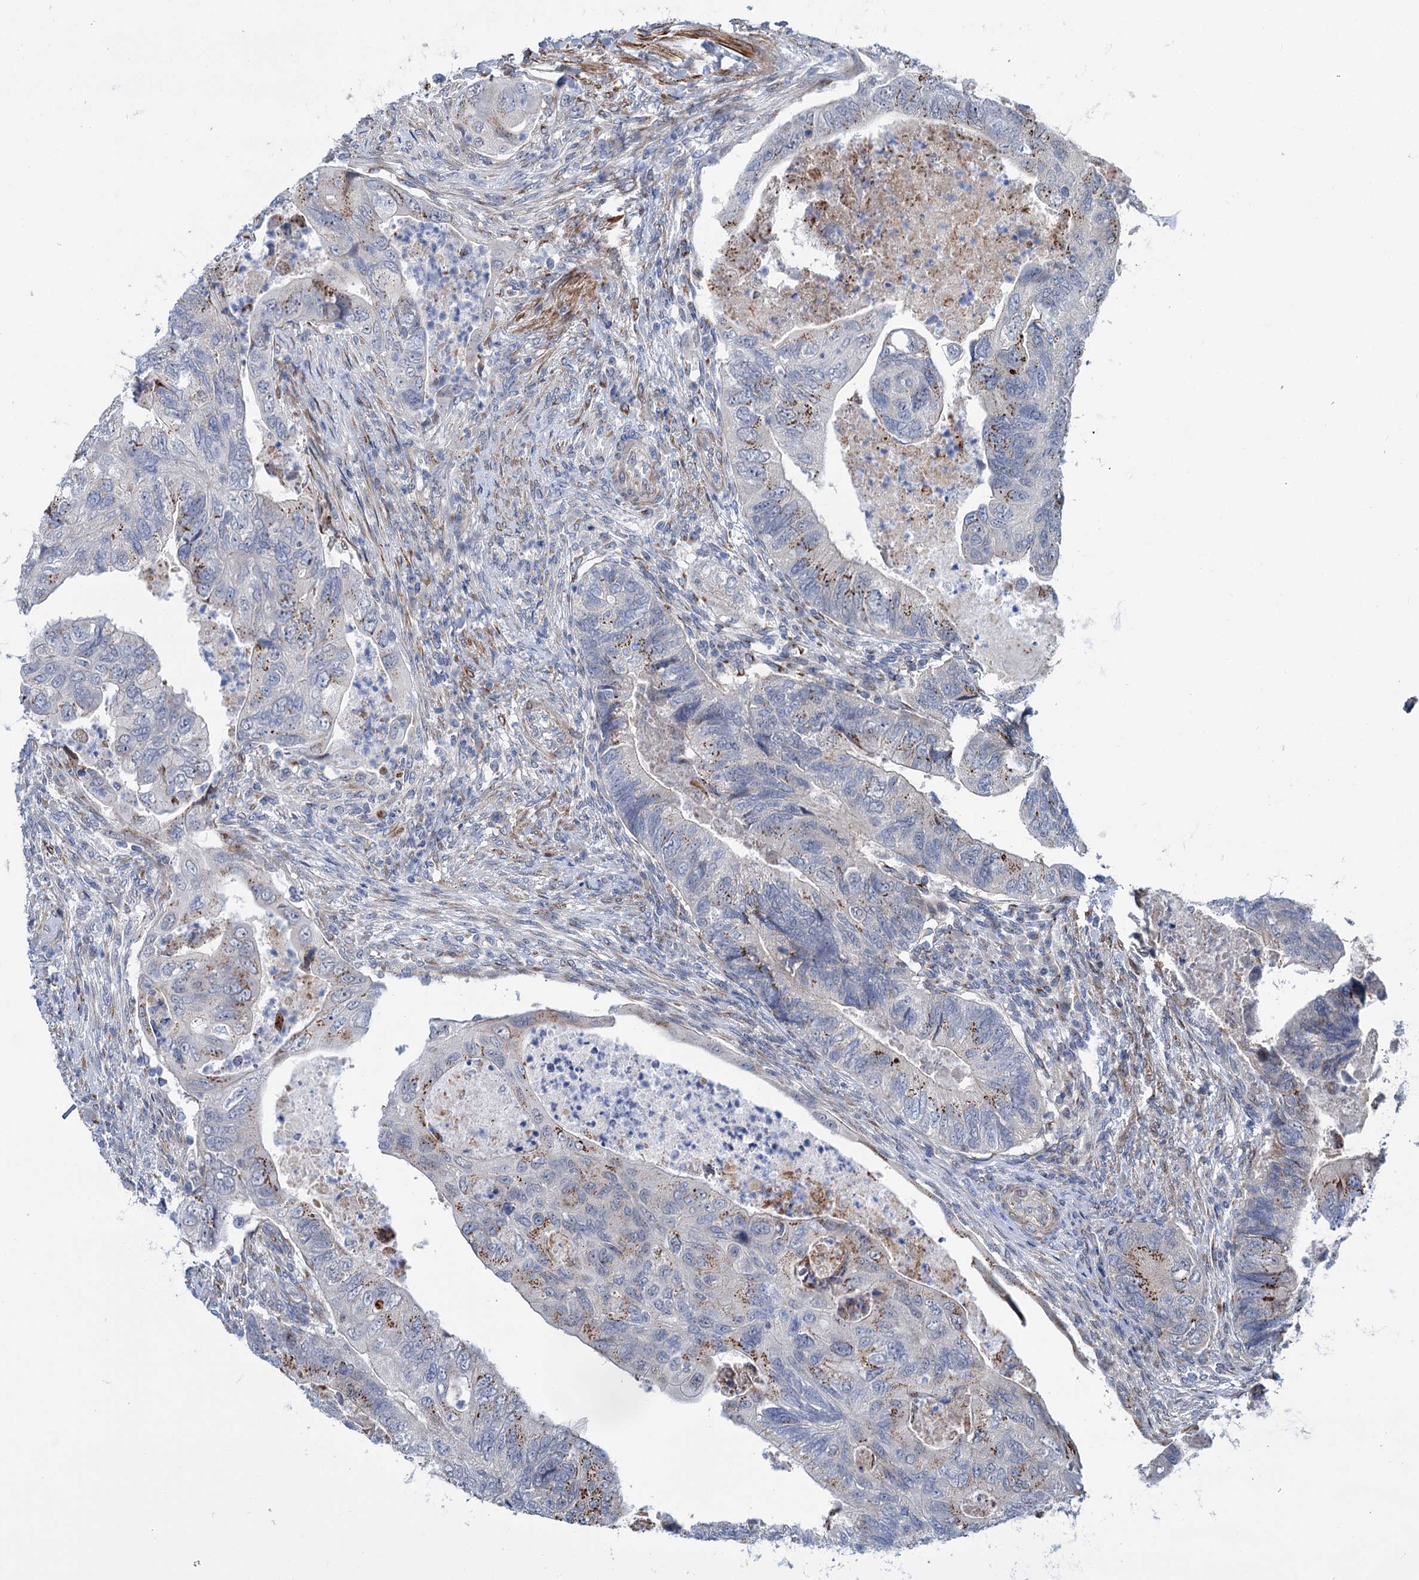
{"staining": {"intensity": "negative", "quantity": "none", "location": "none"}, "tissue": "colorectal cancer", "cell_type": "Tumor cells", "image_type": "cancer", "snomed": [{"axis": "morphology", "description": "Adenocarcinoma, NOS"}, {"axis": "topography", "description": "Rectum"}], "caption": "High magnification brightfield microscopy of adenocarcinoma (colorectal) stained with DAB (brown) and counterstained with hematoxylin (blue): tumor cells show no significant expression. Brightfield microscopy of immunohistochemistry stained with DAB (brown) and hematoxylin (blue), captured at high magnification.", "gene": "ELP4", "patient": {"sex": "male", "age": 63}}